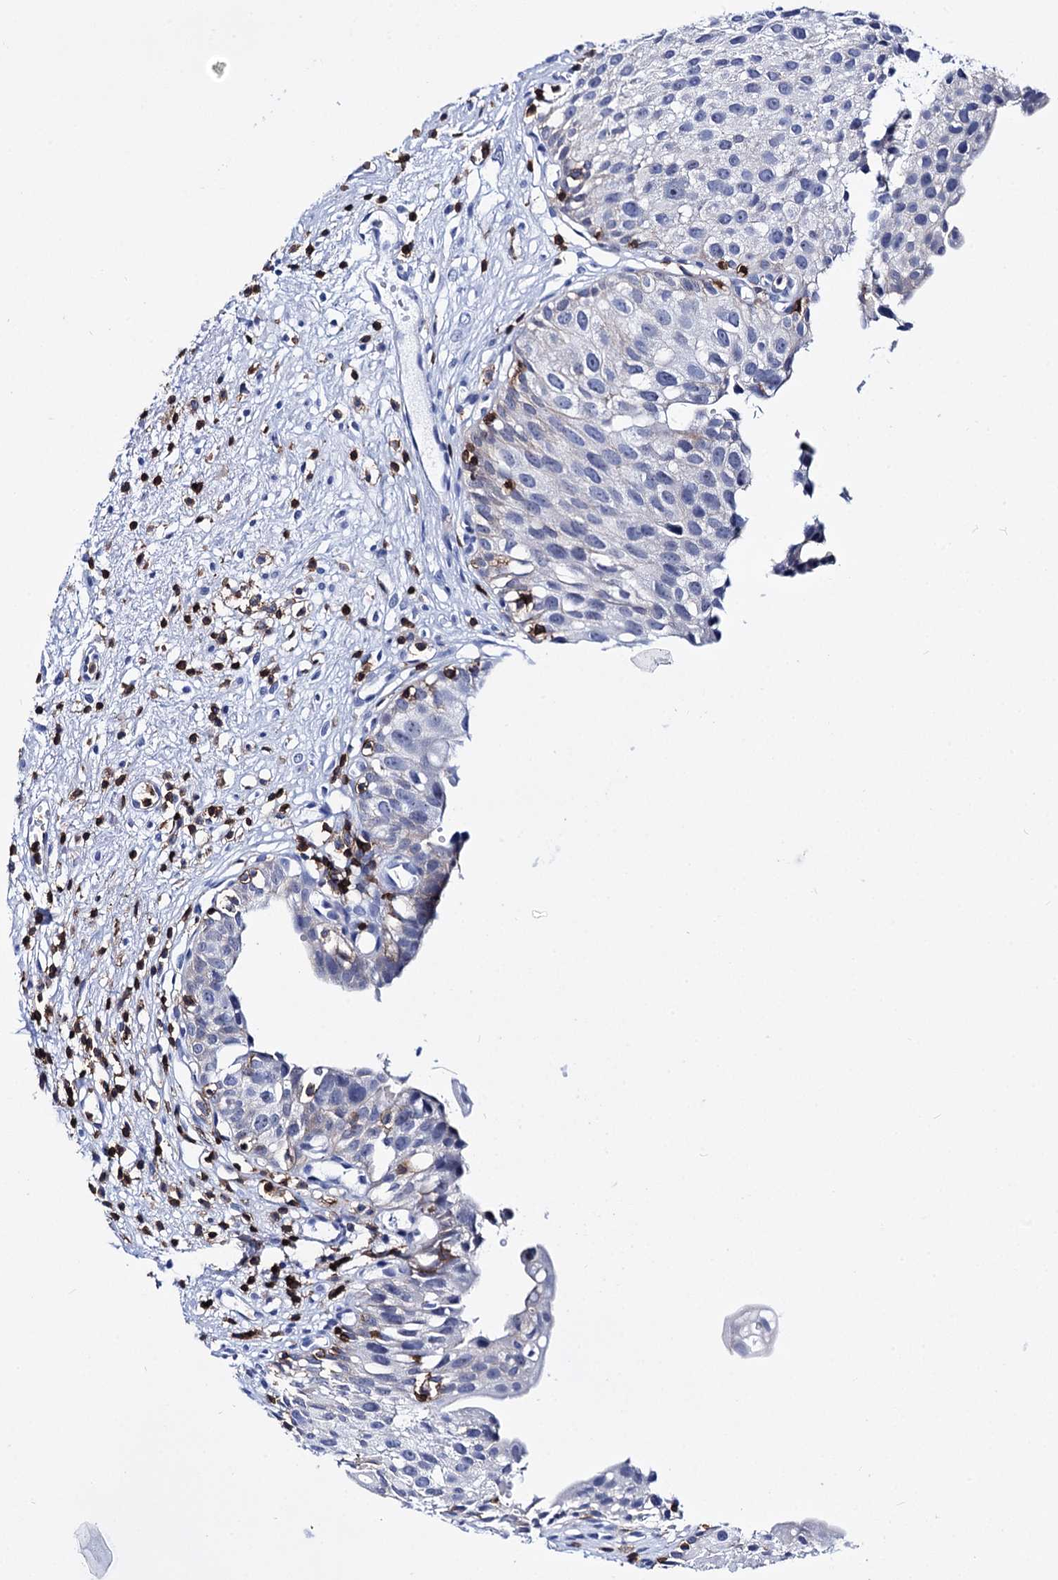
{"staining": {"intensity": "negative", "quantity": "none", "location": "none"}, "tissue": "urinary bladder", "cell_type": "Urothelial cells", "image_type": "normal", "snomed": [{"axis": "morphology", "description": "Normal tissue, NOS"}, {"axis": "topography", "description": "Urinary bladder"}], "caption": "The photomicrograph displays no significant positivity in urothelial cells of urinary bladder.", "gene": "DEF6", "patient": {"sex": "male", "age": 51}}